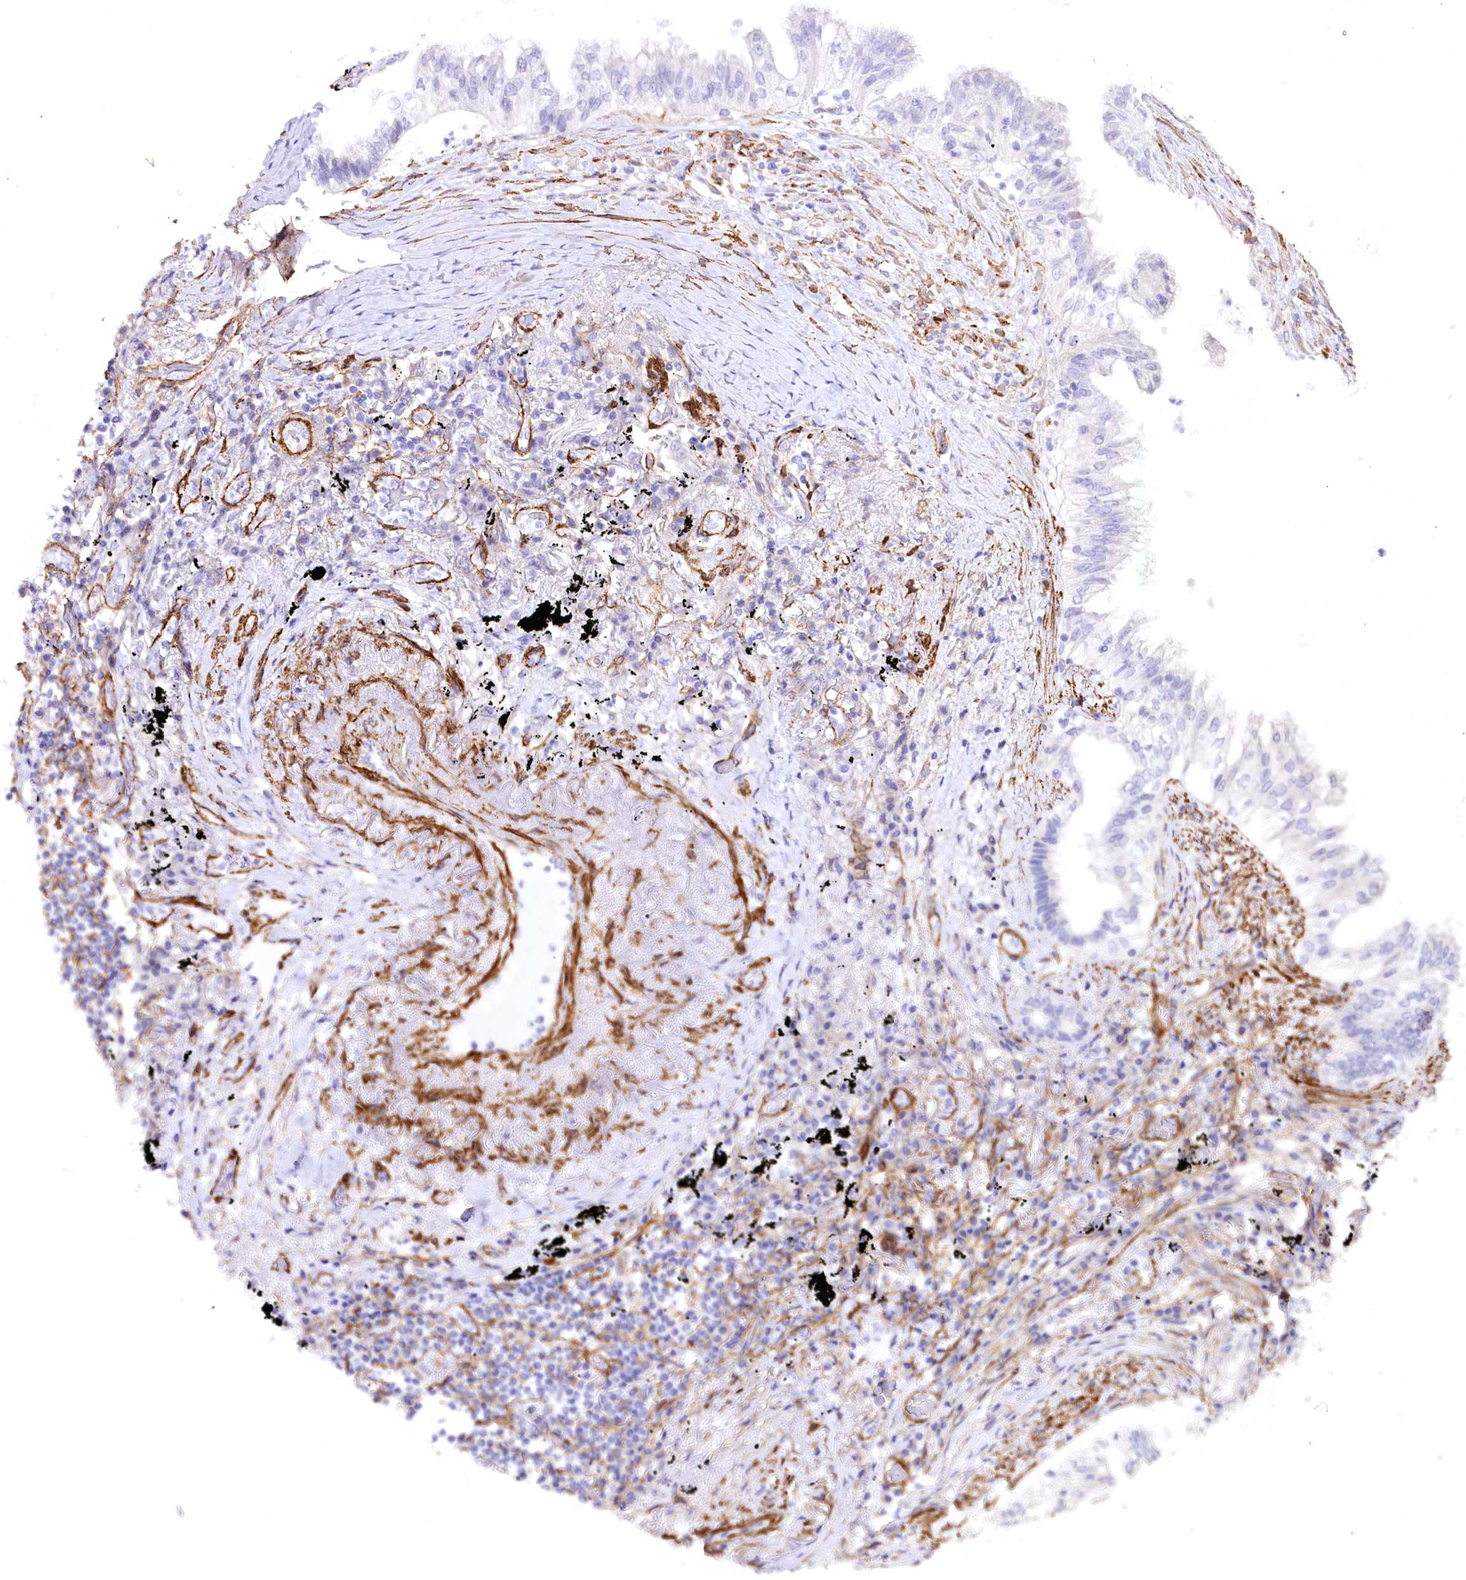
{"staining": {"intensity": "negative", "quantity": "none", "location": "none"}, "tissue": "lung cancer", "cell_type": "Tumor cells", "image_type": "cancer", "snomed": [{"axis": "morphology", "description": "Adenocarcinoma, NOS"}, {"axis": "topography", "description": "Lung"}], "caption": "The image displays no significant positivity in tumor cells of adenocarcinoma (lung).", "gene": "SYNPO2", "patient": {"sex": "female", "age": 70}}